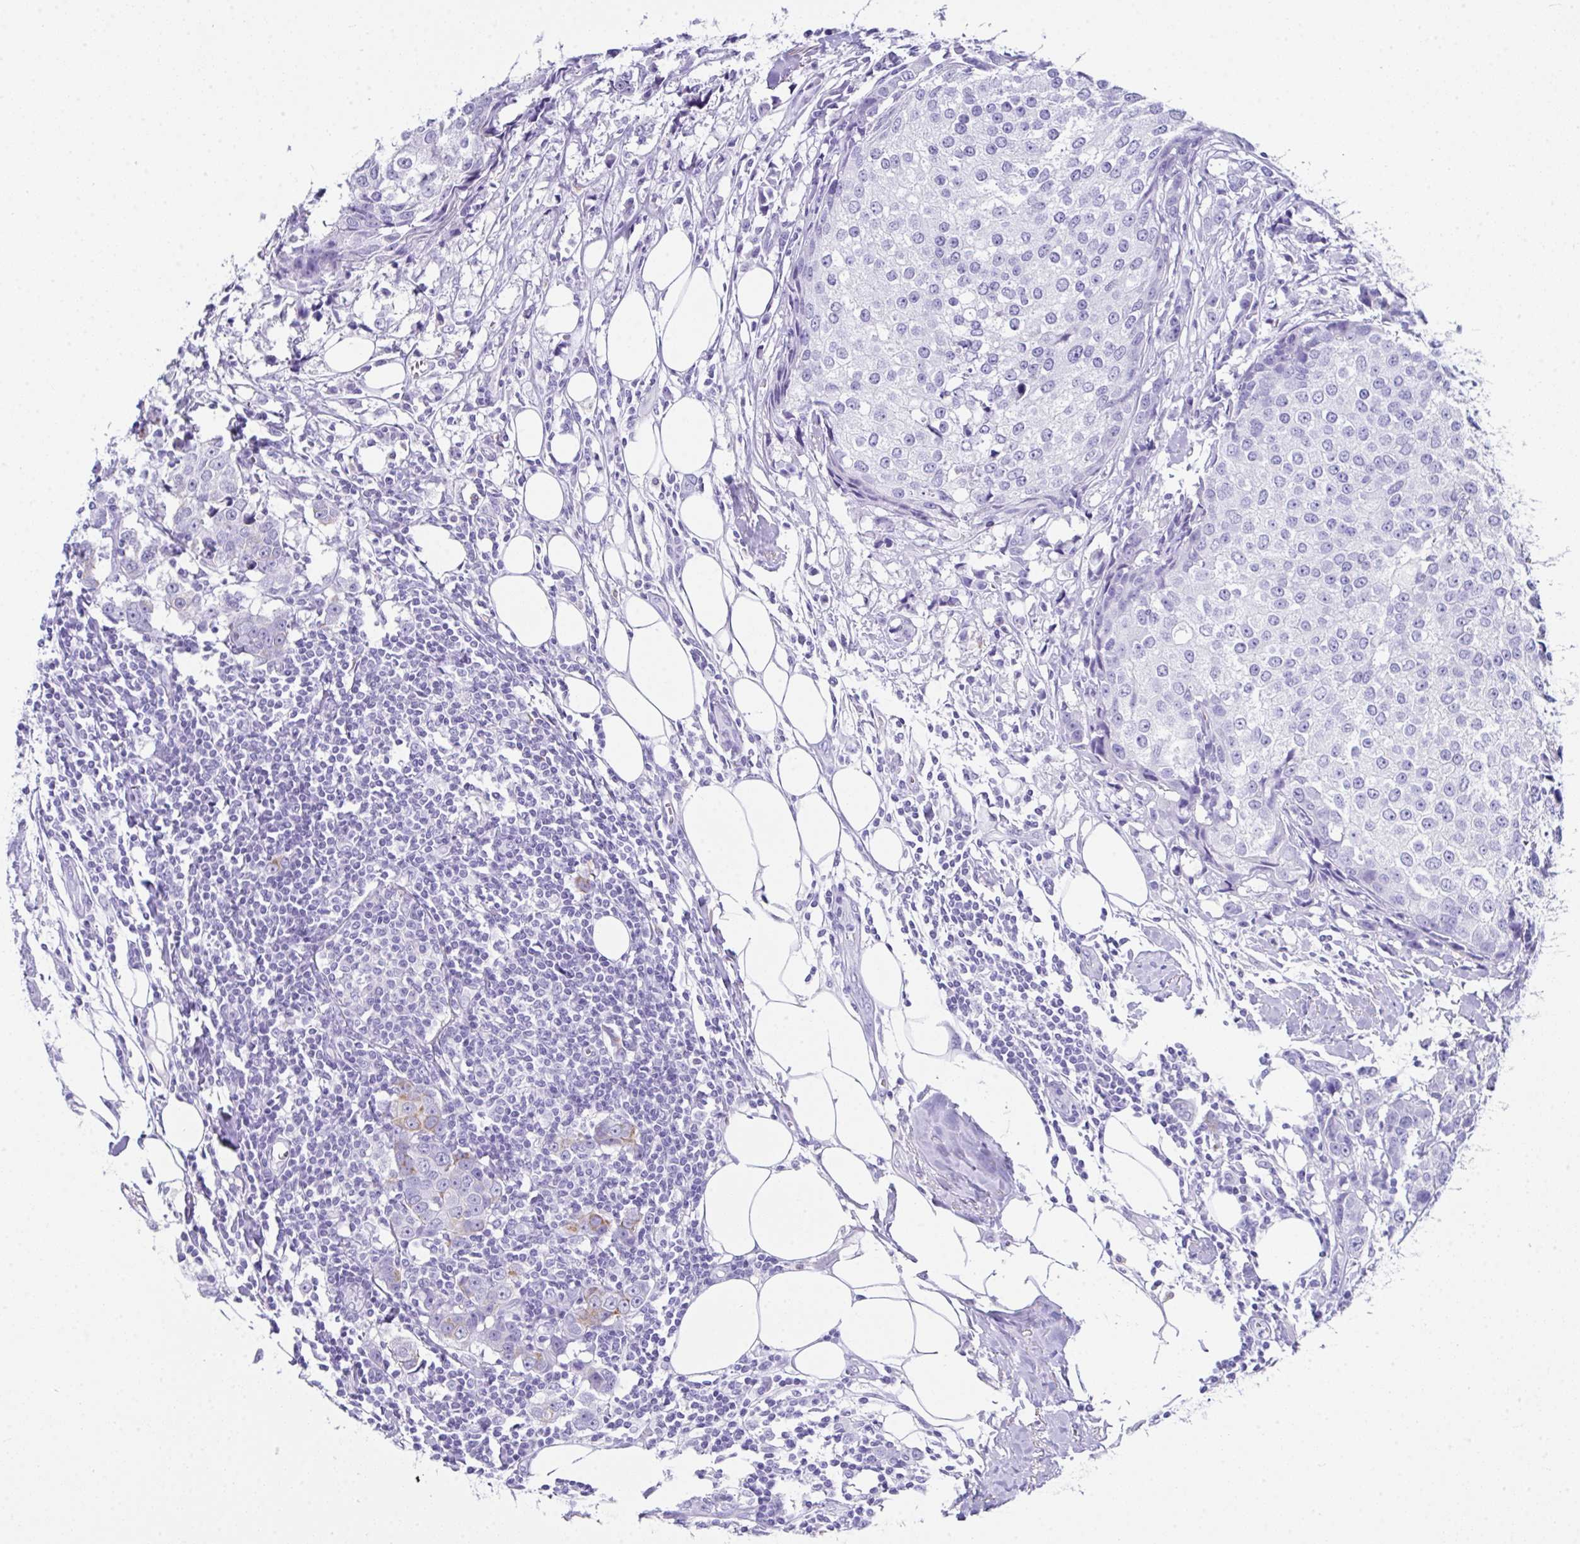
{"staining": {"intensity": "negative", "quantity": "none", "location": "none"}, "tissue": "breast cancer", "cell_type": "Tumor cells", "image_type": "cancer", "snomed": [{"axis": "morphology", "description": "Duct carcinoma"}, {"axis": "topography", "description": "Breast"}], "caption": "Immunohistochemical staining of breast intraductal carcinoma reveals no significant expression in tumor cells. The staining was performed using DAB to visualize the protein expression in brown, while the nuclei were stained in blue with hematoxylin (Magnification: 20x).", "gene": "LGALS4", "patient": {"sex": "female", "age": 80}}